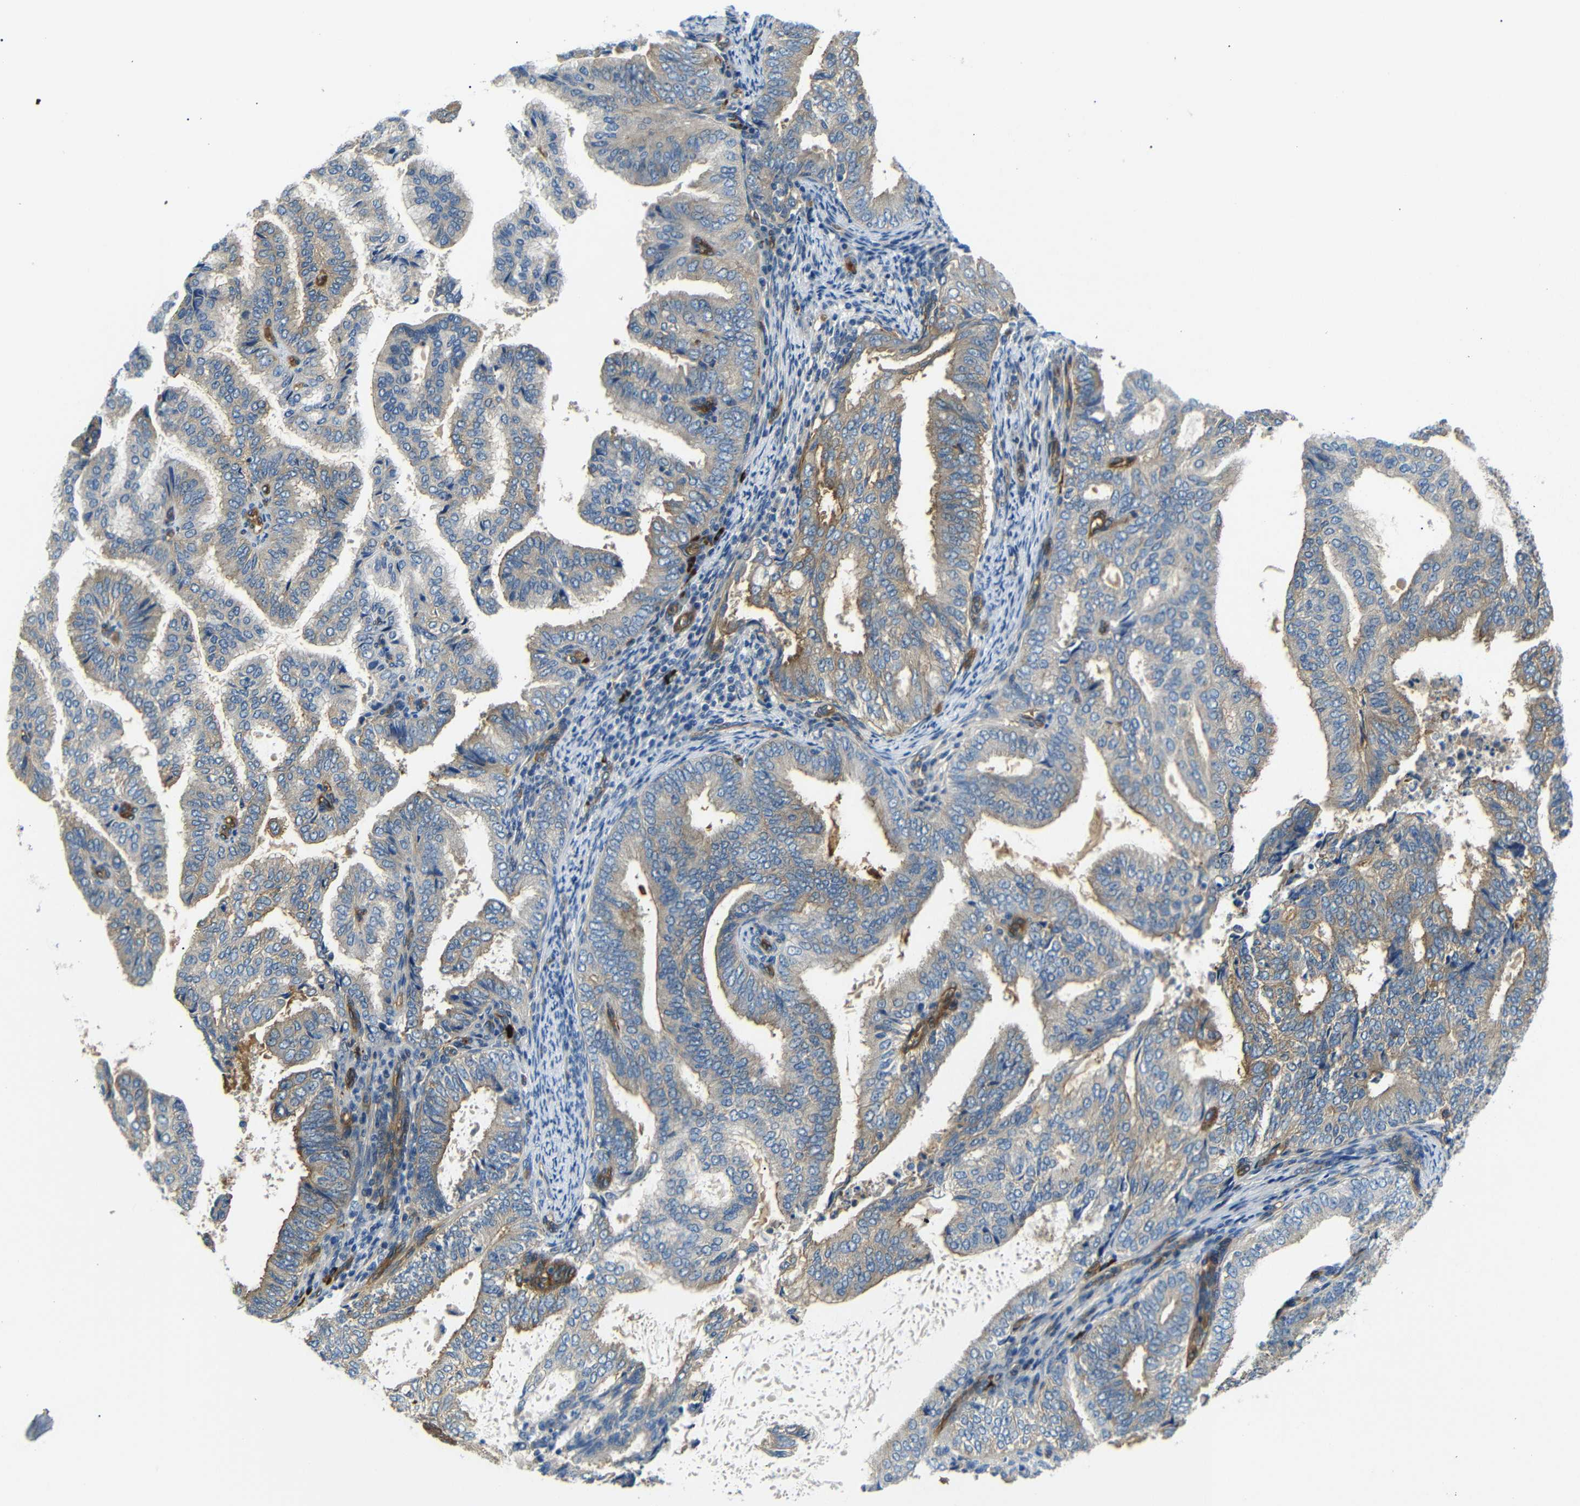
{"staining": {"intensity": "moderate", "quantity": ">75%", "location": "cytoplasmic/membranous"}, "tissue": "endometrial cancer", "cell_type": "Tumor cells", "image_type": "cancer", "snomed": [{"axis": "morphology", "description": "Adenocarcinoma, NOS"}, {"axis": "topography", "description": "Endometrium"}], "caption": "Endometrial cancer (adenocarcinoma) was stained to show a protein in brown. There is medium levels of moderate cytoplasmic/membranous expression in about >75% of tumor cells.", "gene": "MYO1B", "patient": {"sex": "female", "age": 58}}